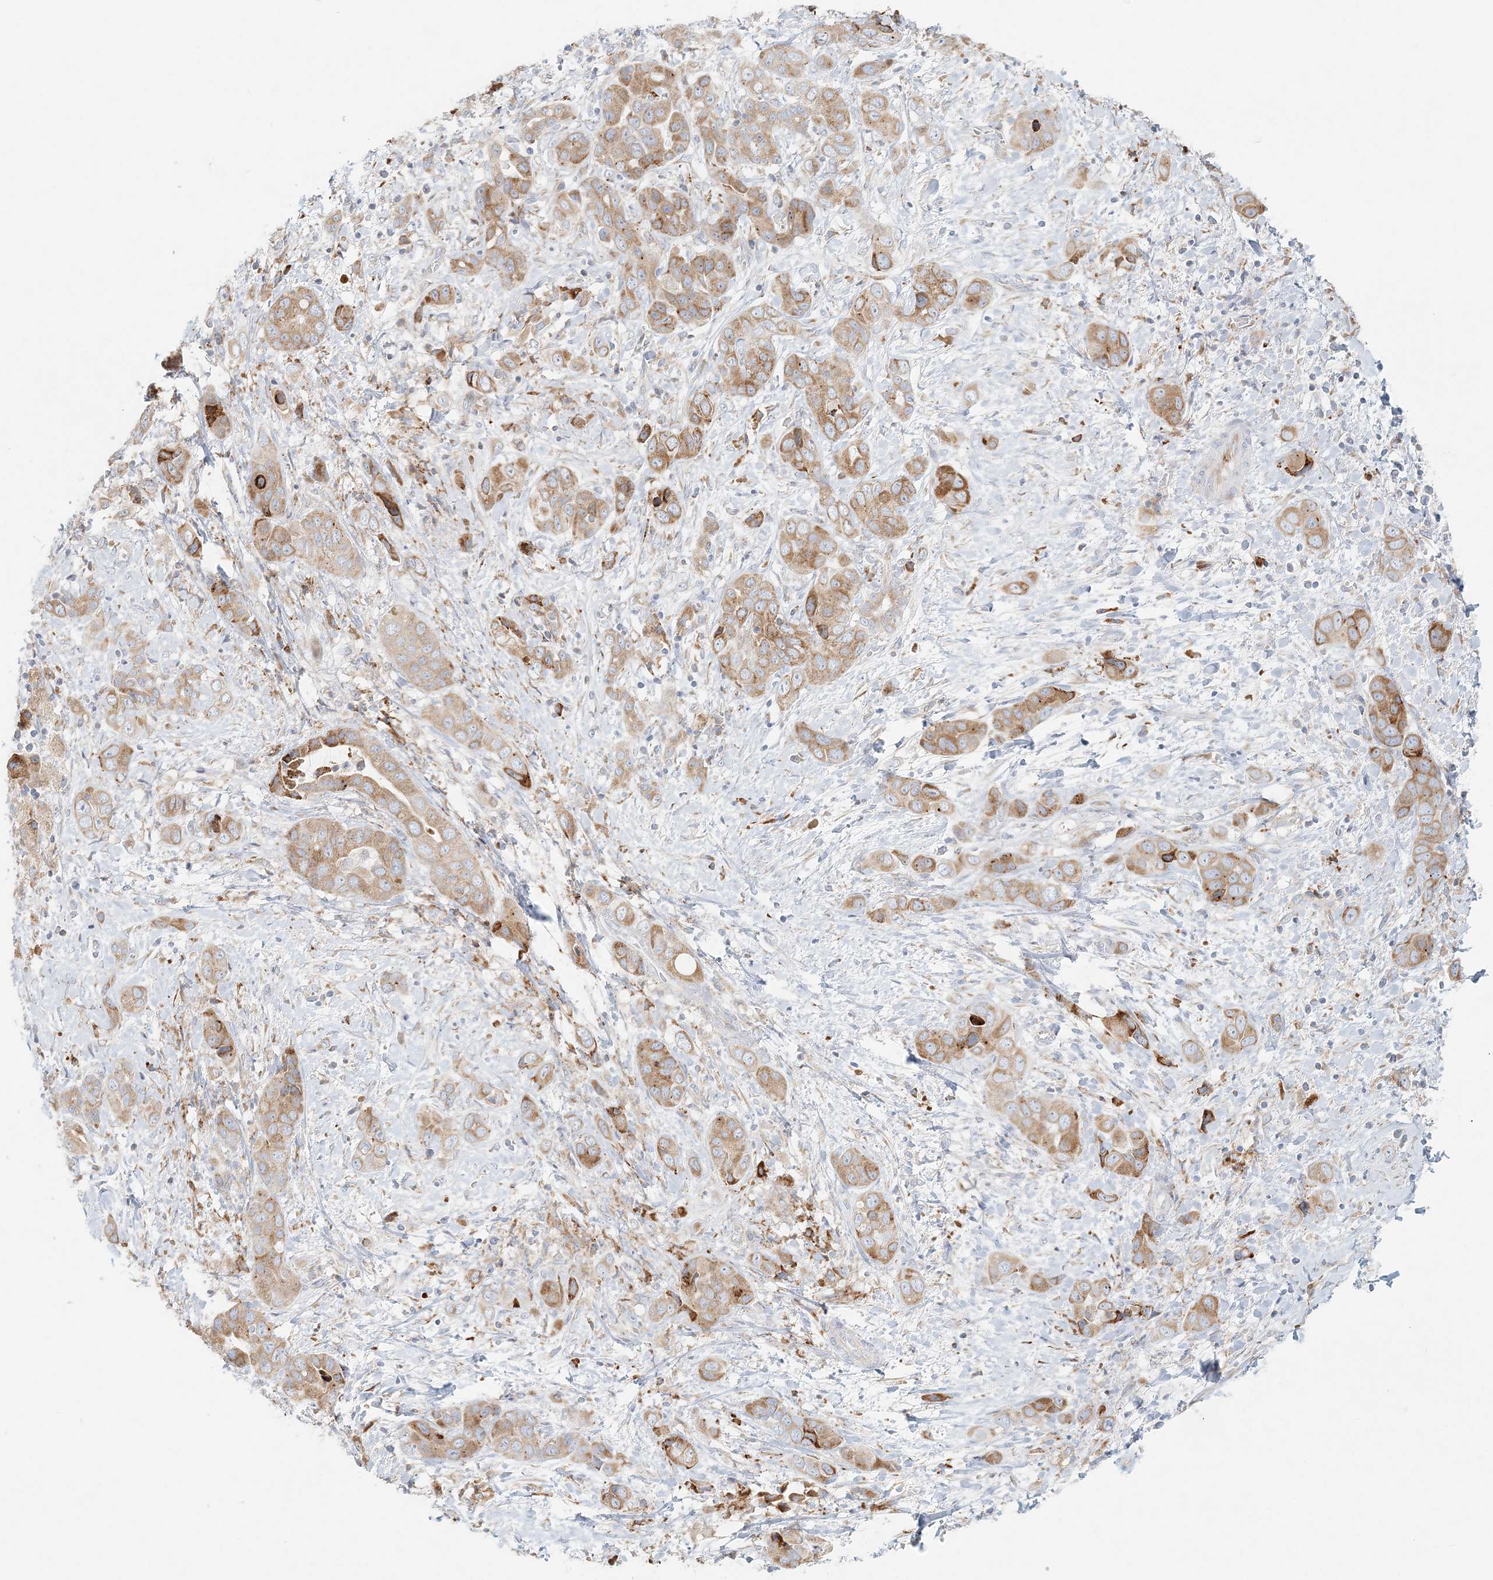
{"staining": {"intensity": "moderate", "quantity": ">75%", "location": "cytoplasmic/membranous"}, "tissue": "liver cancer", "cell_type": "Tumor cells", "image_type": "cancer", "snomed": [{"axis": "morphology", "description": "Cholangiocarcinoma"}, {"axis": "topography", "description": "Liver"}], "caption": "Human liver cholangiocarcinoma stained with a brown dye shows moderate cytoplasmic/membranous positive expression in approximately >75% of tumor cells.", "gene": "STK11IP", "patient": {"sex": "female", "age": 52}}